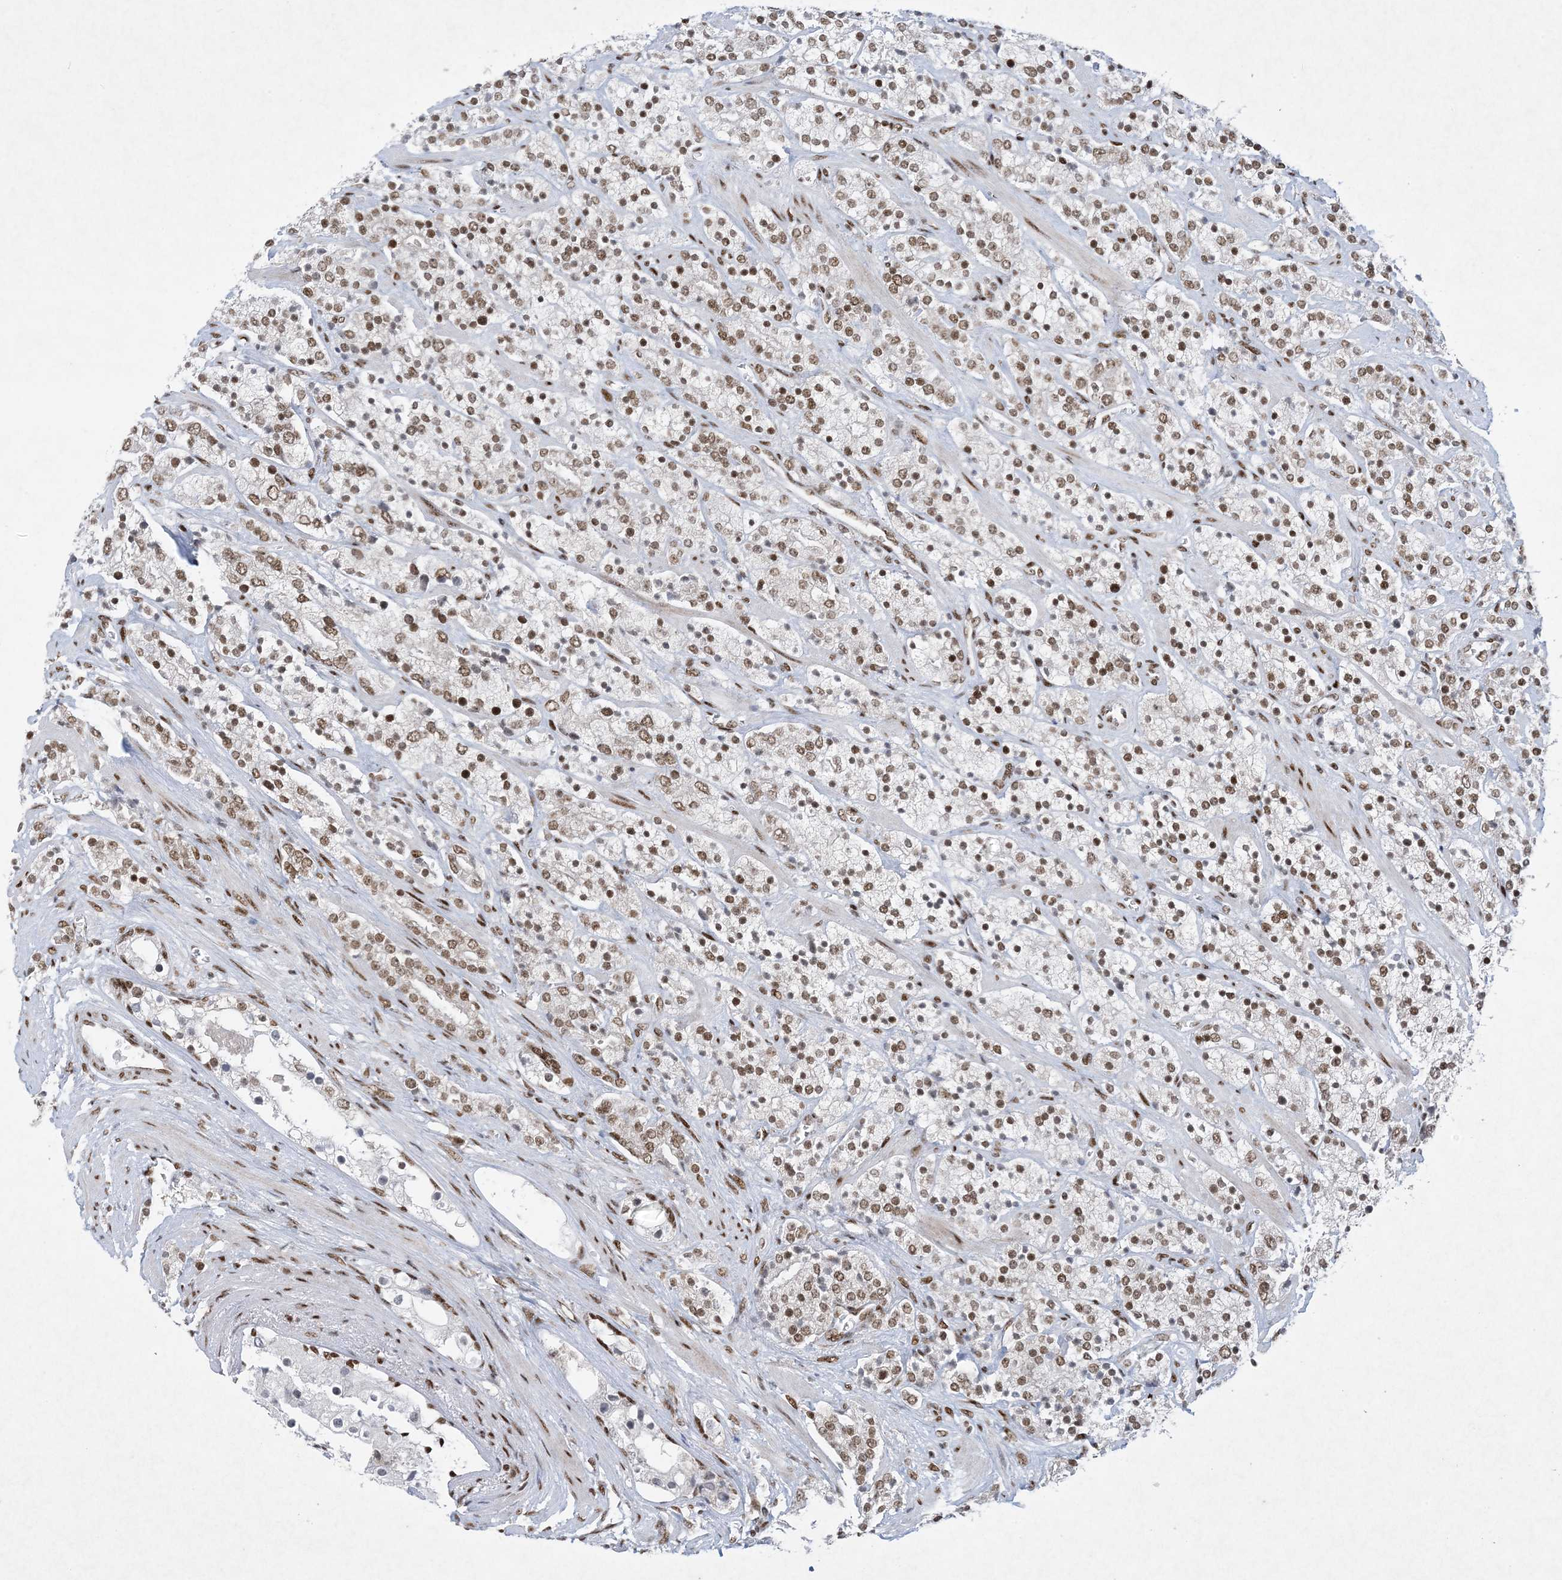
{"staining": {"intensity": "moderate", "quantity": ">75%", "location": "nuclear"}, "tissue": "prostate cancer", "cell_type": "Tumor cells", "image_type": "cancer", "snomed": [{"axis": "morphology", "description": "Adenocarcinoma, High grade"}, {"axis": "topography", "description": "Prostate"}], "caption": "Adenocarcinoma (high-grade) (prostate) stained for a protein (brown) shows moderate nuclear positive expression in about >75% of tumor cells.", "gene": "PKNOX2", "patient": {"sex": "male", "age": 71}}